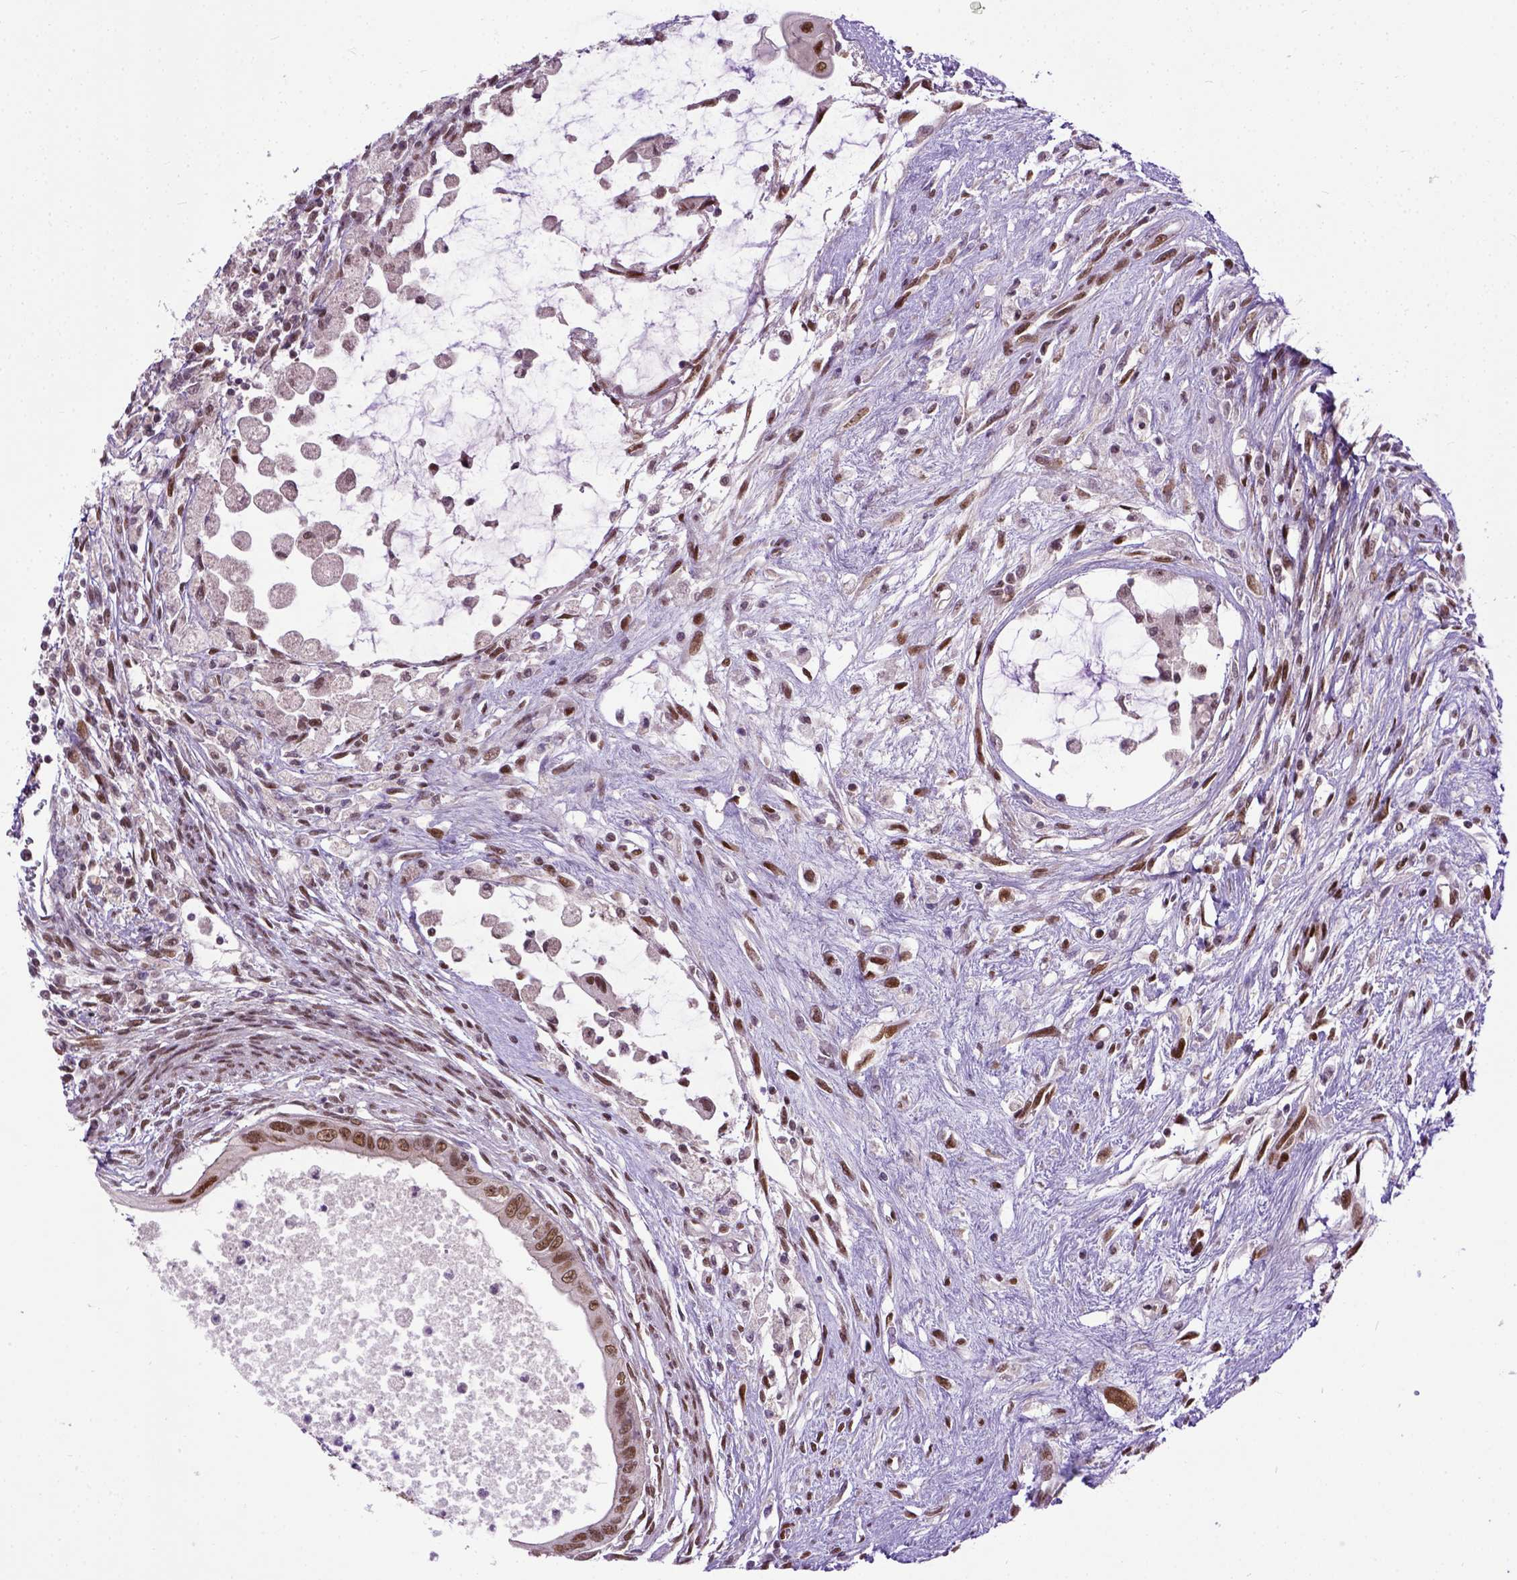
{"staining": {"intensity": "strong", "quantity": ">75%", "location": "nuclear"}, "tissue": "testis cancer", "cell_type": "Tumor cells", "image_type": "cancer", "snomed": [{"axis": "morphology", "description": "Carcinoma, Embryonal, NOS"}, {"axis": "topography", "description": "Testis"}], "caption": "This micrograph demonstrates testis cancer (embryonal carcinoma) stained with immunohistochemistry to label a protein in brown. The nuclear of tumor cells show strong positivity for the protein. Nuclei are counter-stained blue.", "gene": "UBA3", "patient": {"sex": "male", "age": 37}}